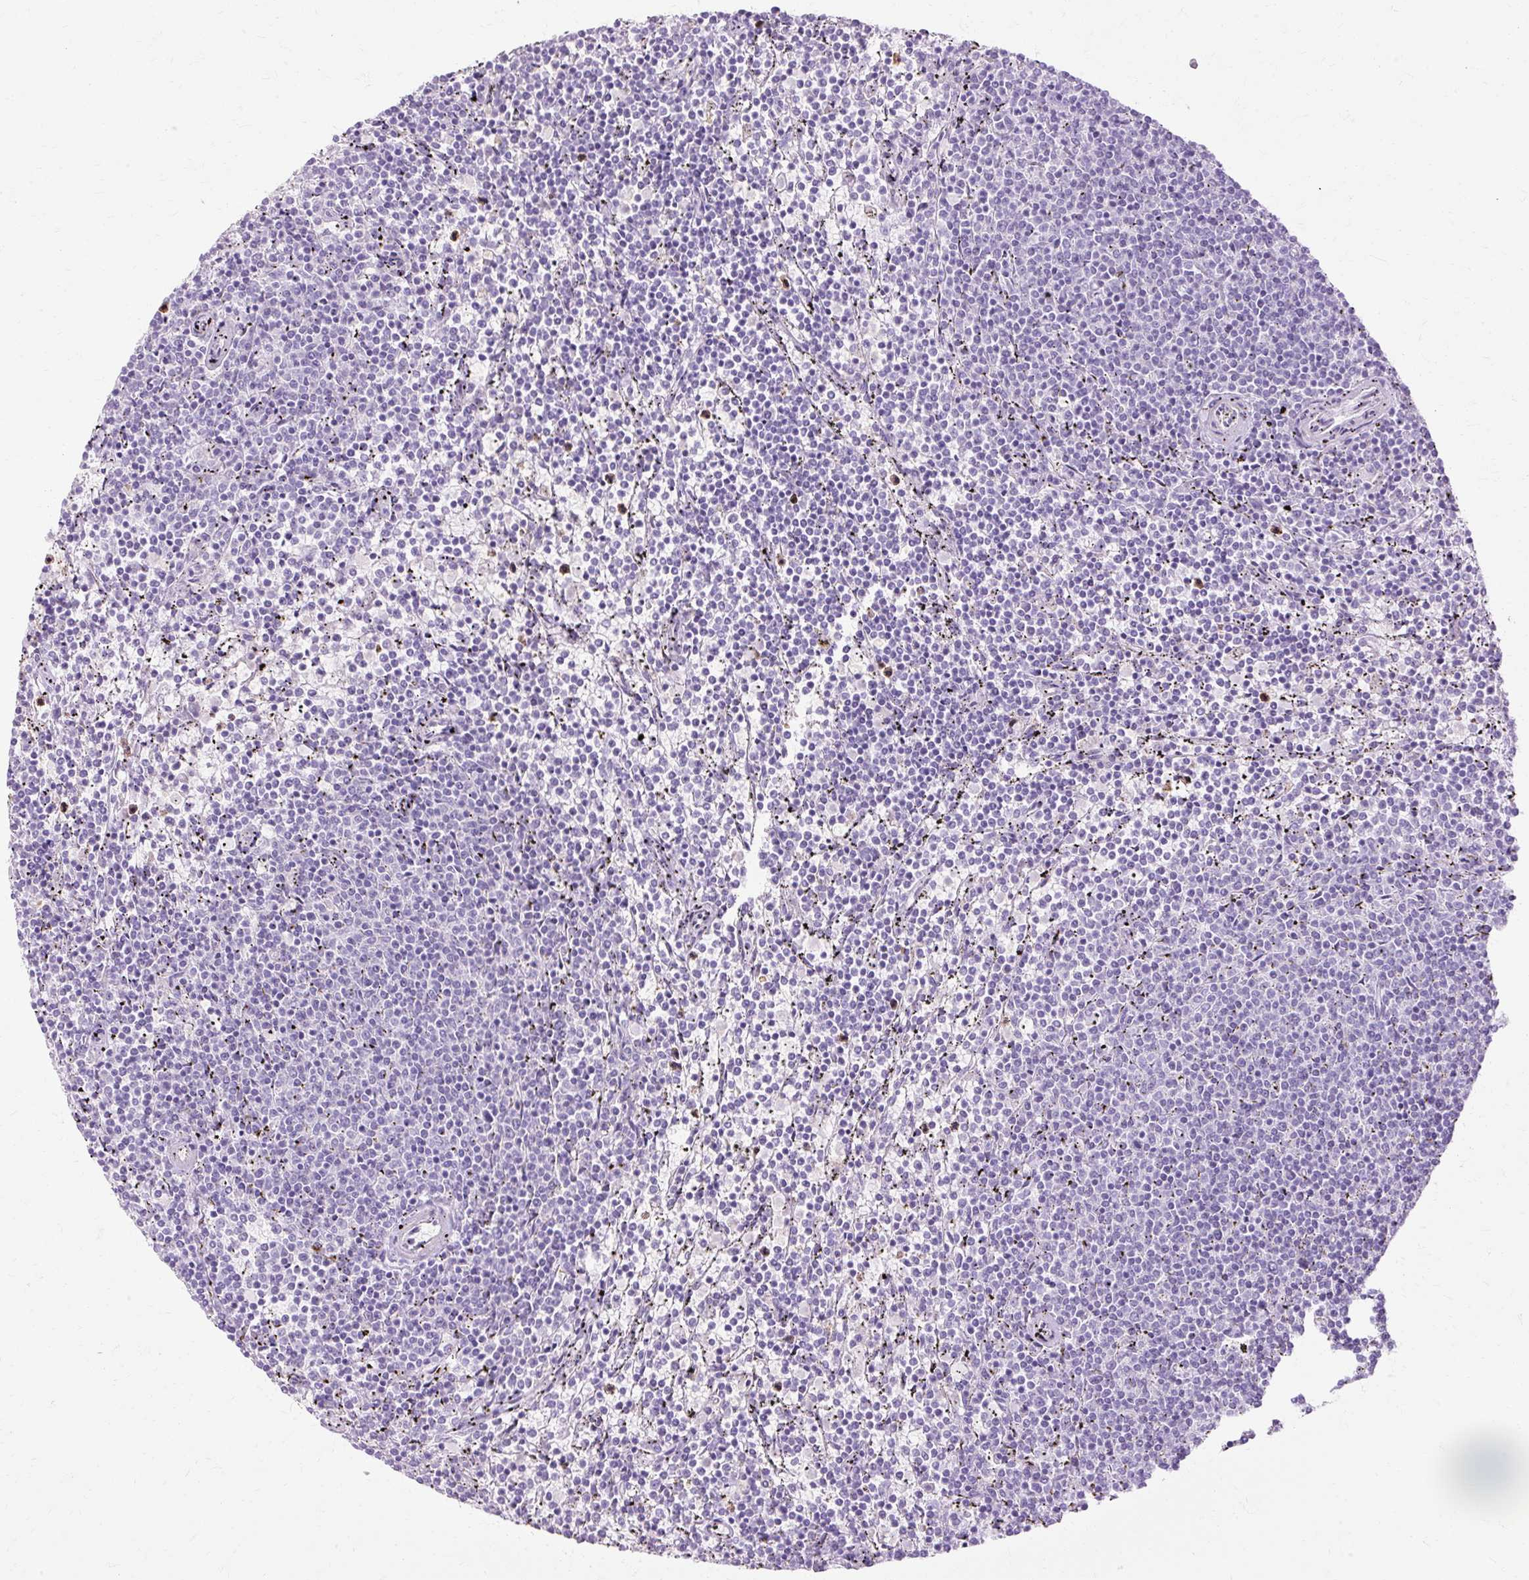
{"staining": {"intensity": "negative", "quantity": "none", "location": "none"}, "tissue": "lymphoma", "cell_type": "Tumor cells", "image_type": "cancer", "snomed": [{"axis": "morphology", "description": "Malignant lymphoma, non-Hodgkin's type, Low grade"}, {"axis": "topography", "description": "Spleen"}], "caption": "High power microscopy image of an IHC image of malignant lymphoma, non-Hodgkin's type (low-grade), revealing no significant expression in tumor cells.", "gene": "HSD11B1", "patient": {"sex": "female", "age": 50}}